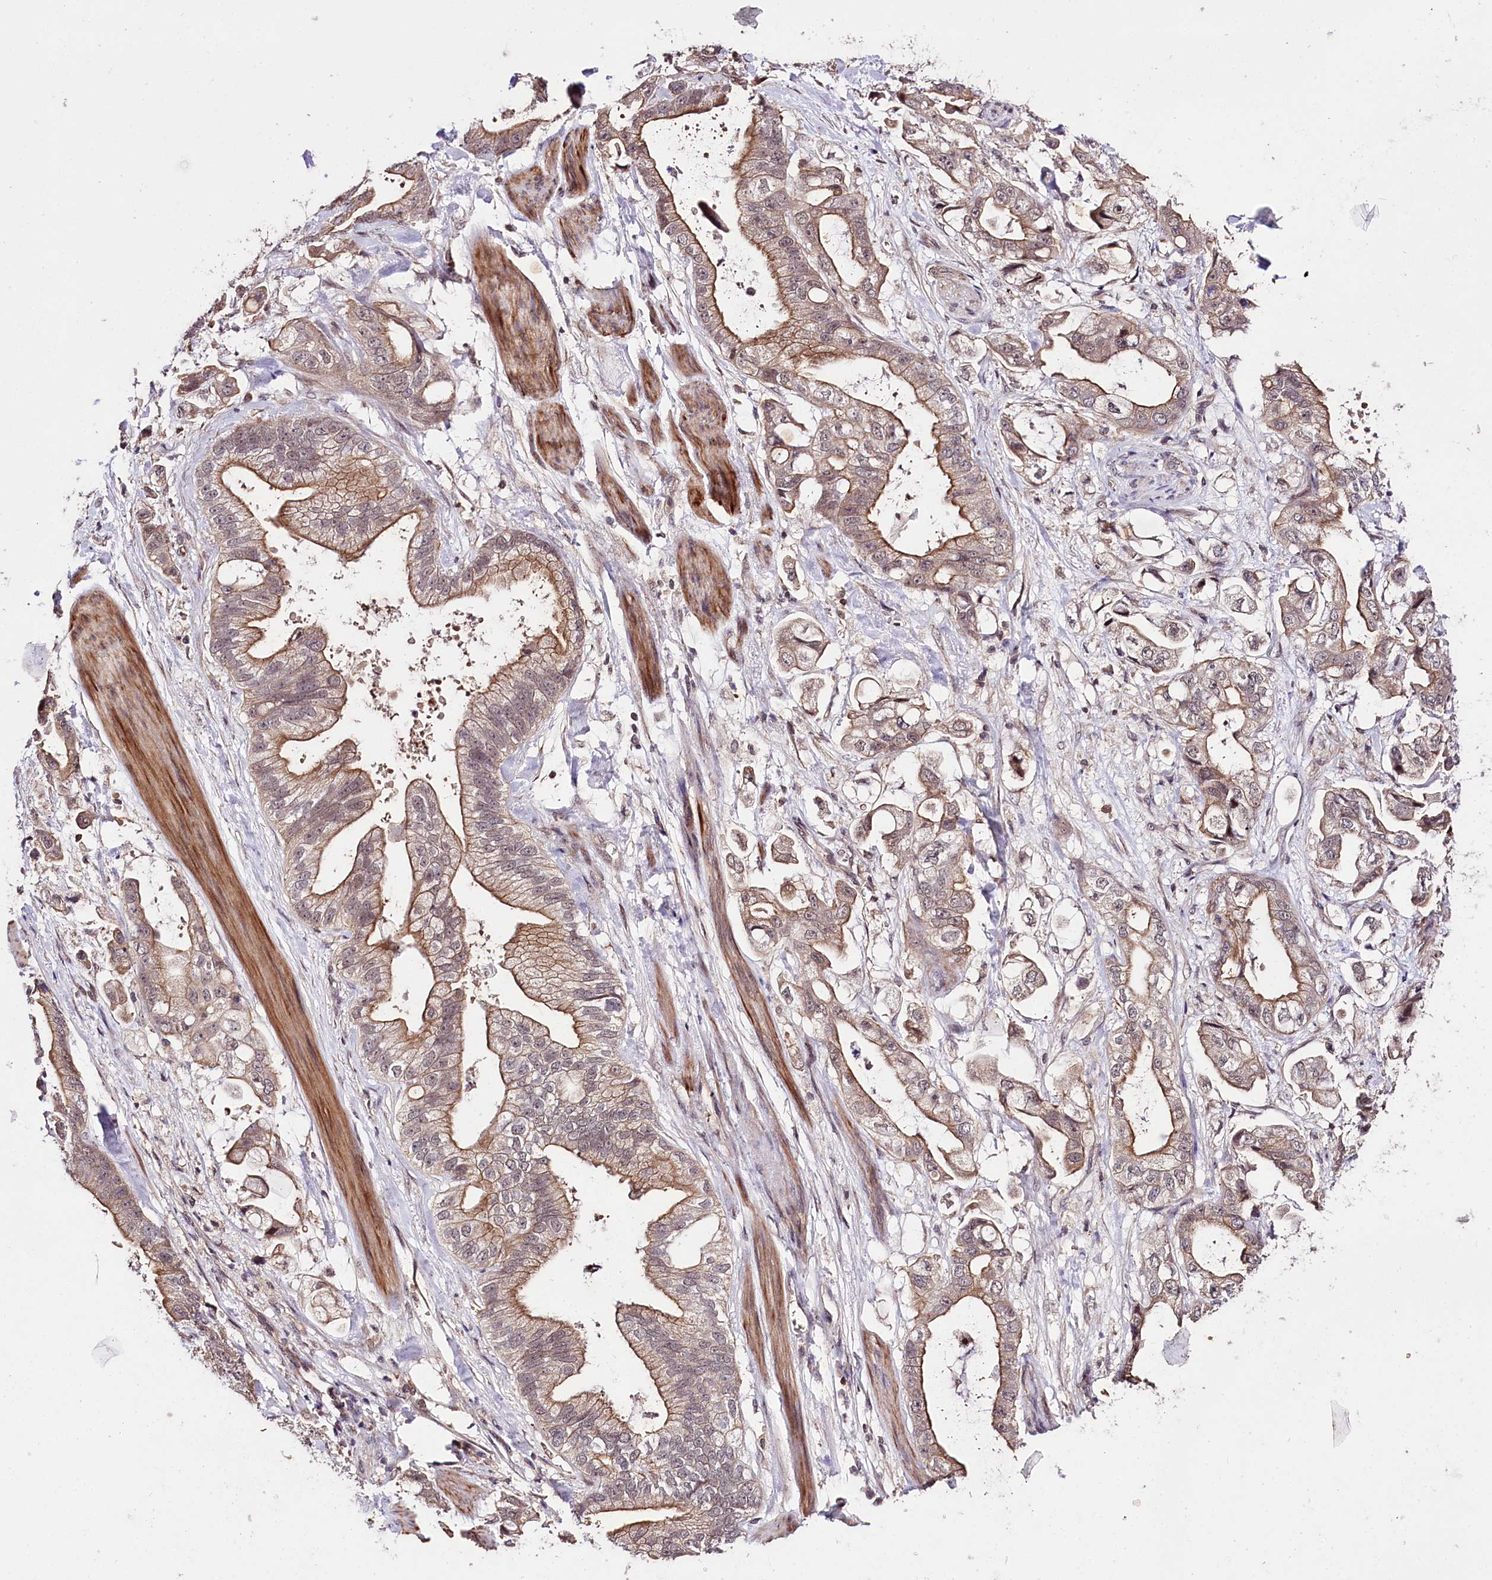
{"staining": {"intensity": "moderate", "quantity": ">75%", "location": "cytoplasmic/membranous"}, "tissue": "stomach cancer", "cell_type": "Tumor cells", "image_type": "cancer", "snomed": [{"axis": "morphology", "description": "Adenocarcinoma, NOS"}, {"axis": "topography", "description": "Stomach"}], "caption": "IHC histopathology image of stomach adenocarcinoma stained for a protein (brown), which shows medium levels of moderate cytoplasmic/membranous staining in about >75% of tumor cells.", "gene": "TAFAZZIN", "patient": {"sex": "male", "age": 62}}